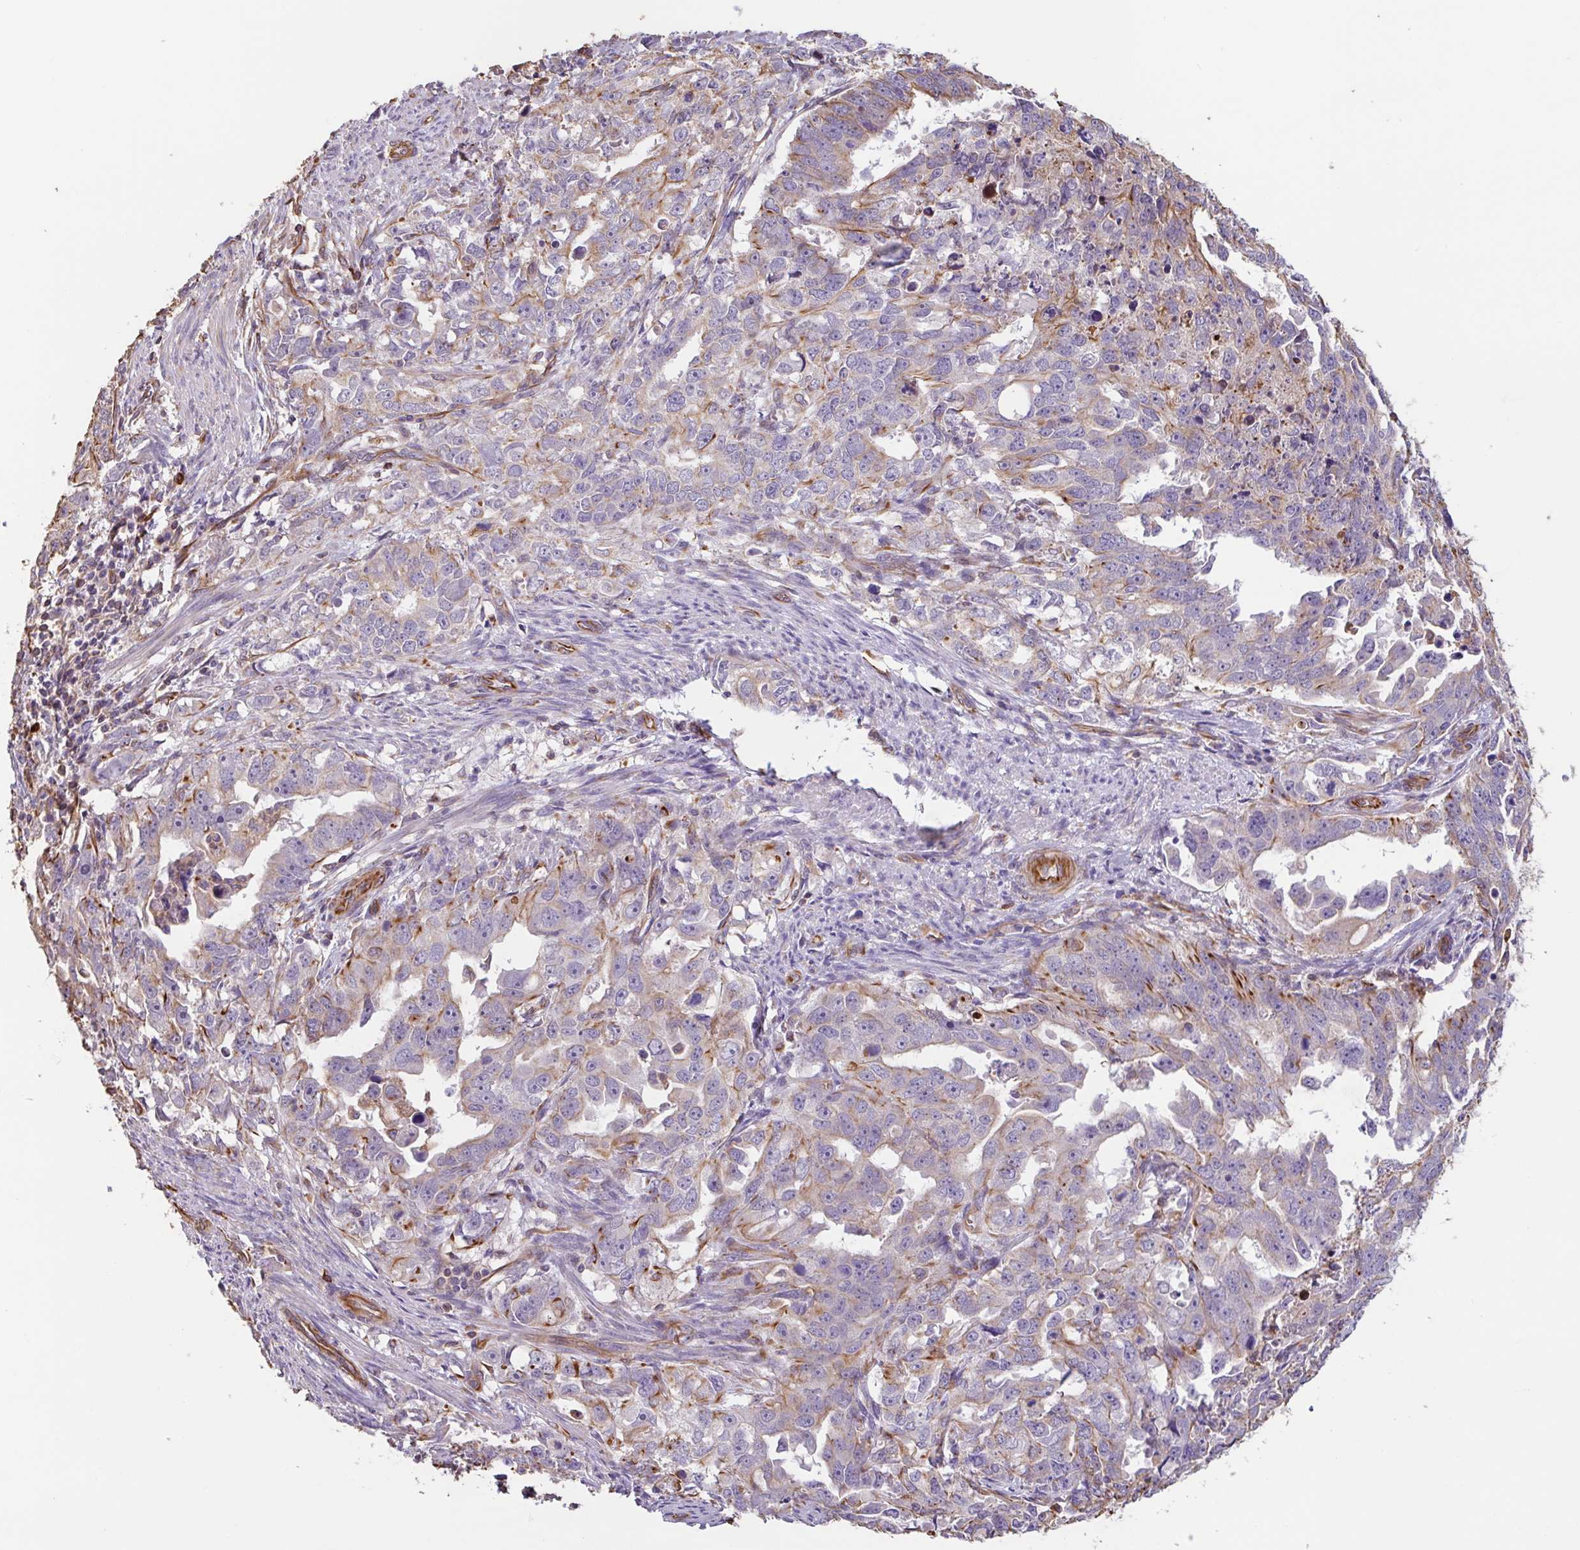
{"staining": {"intensity": "moderate", "quantity": "25%-75%", "location": "cytoplasmic/membranous"}, "tissue": "endometrial cancer", "cell_type": "Tumor cells", "image_type": "cancer", "snomed": [{"axis": "morphology", "description": "Adenocarcinoma, NOS"}, {"axis": "topography", "description": "Endometrium"}], "caption": "Endometrial cancer was stained to show a protein in brown. There is medium levels of moderate cytoplasmic/membranous staining in about 25%-75% of tumor cells.", "gene": "ZNF790", "patient": {"sex": "female", "age": 65}}